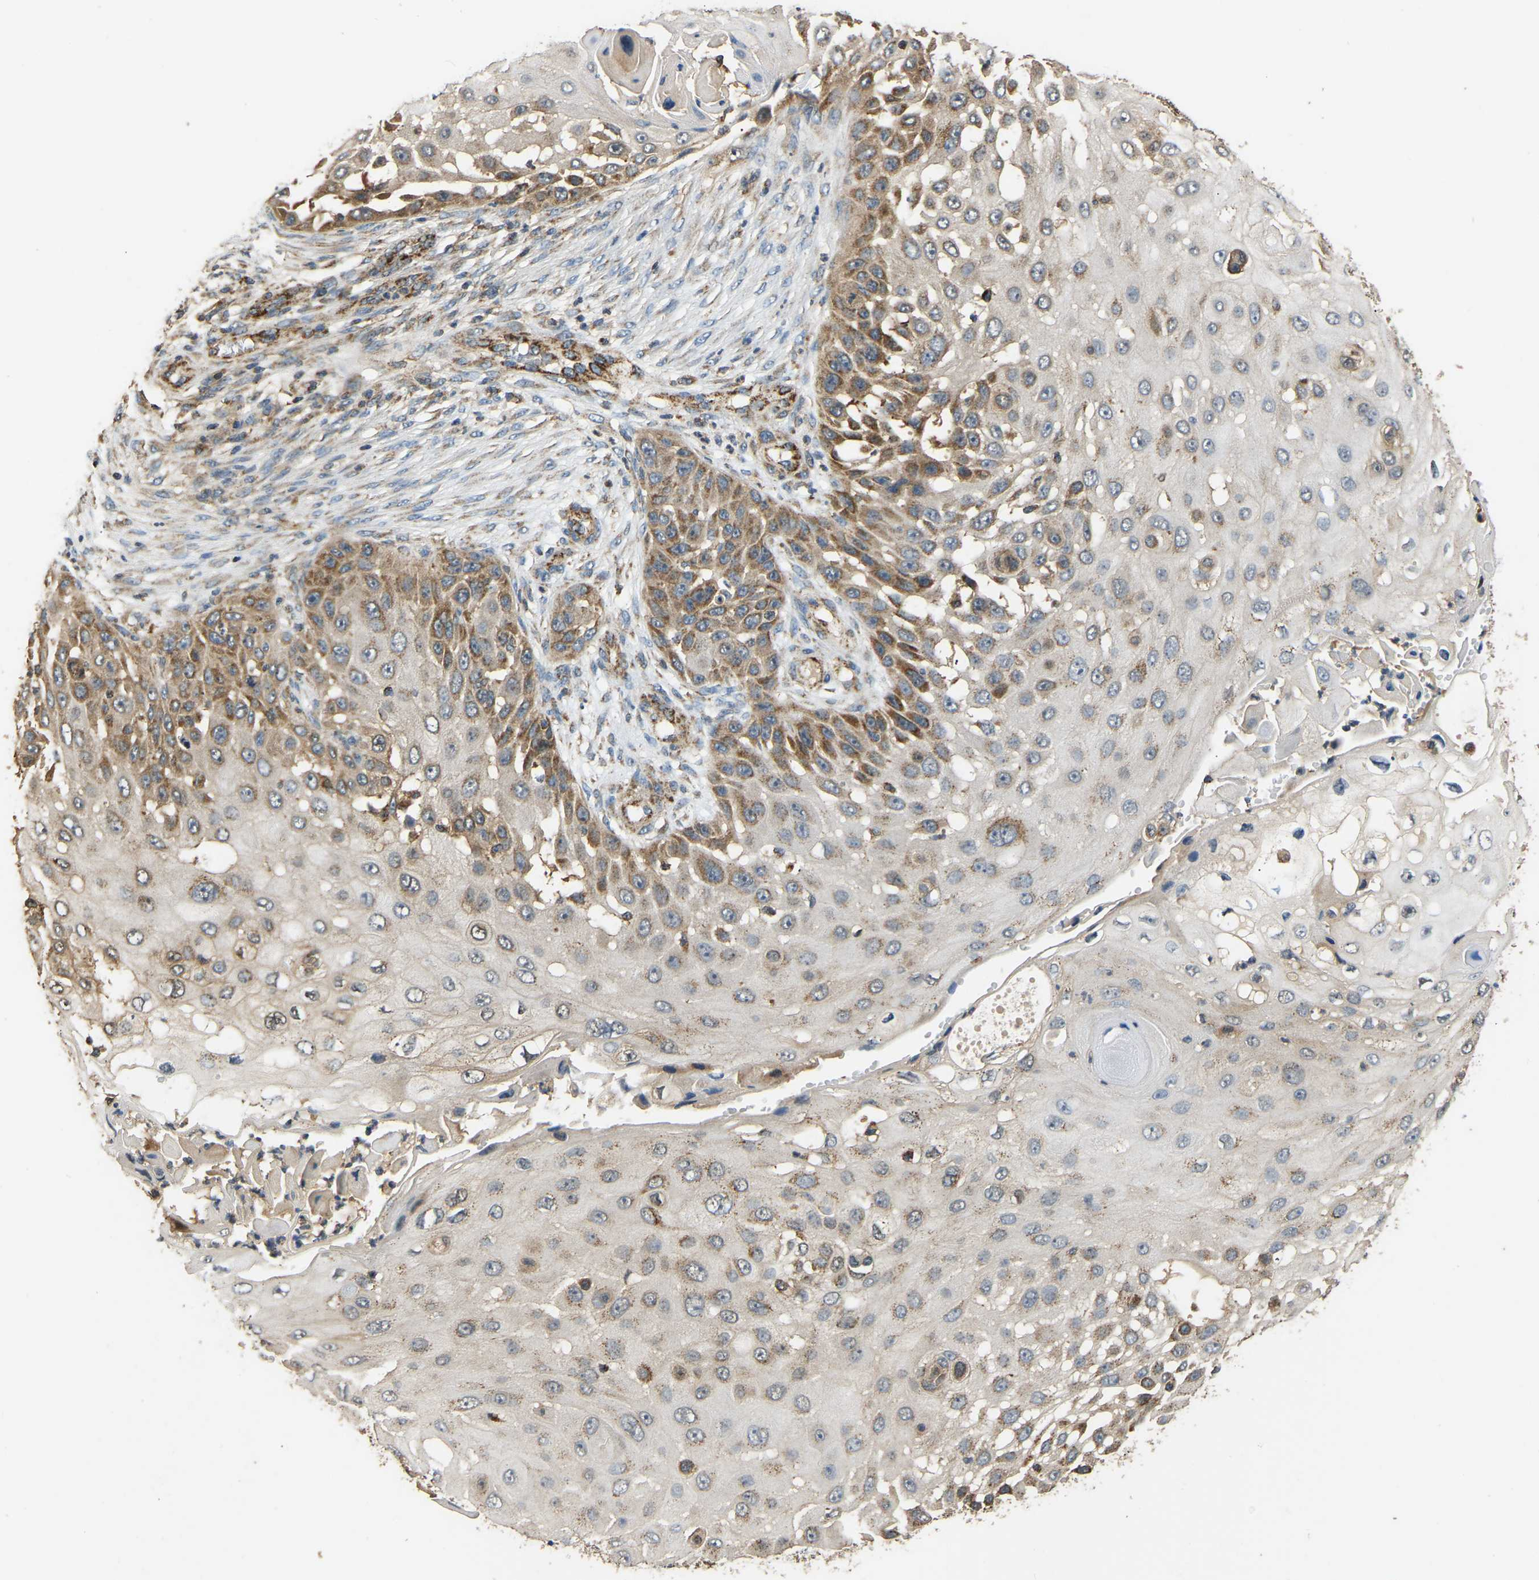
{"staining": {"intensity": "moderate", "quantity": "25%-75%", "location": "cytoplasmic/membranous"}, "tissue": "skin cancer", "cell_type": "Tumor cells", "image_type": "cancer", "snomed": [{"axis": "morphology", "description": "Squamous cell carcinoma, NOS"}, {"axis": "topography", "description": "Skin"}], "caption": "An immunohistochemistry photomicrograph of neoplastic tissue is shown. Protein staining in brown labels moderate cytoplasmic/membranous positivity in skin cancer within tumor cells. (DAB (3,3'-diaminobenzidine) IHC, brown staining for protein, blue staining for nuclei).", "gene": "TUFM", "patient": {"sex": "female", "age": 44}}